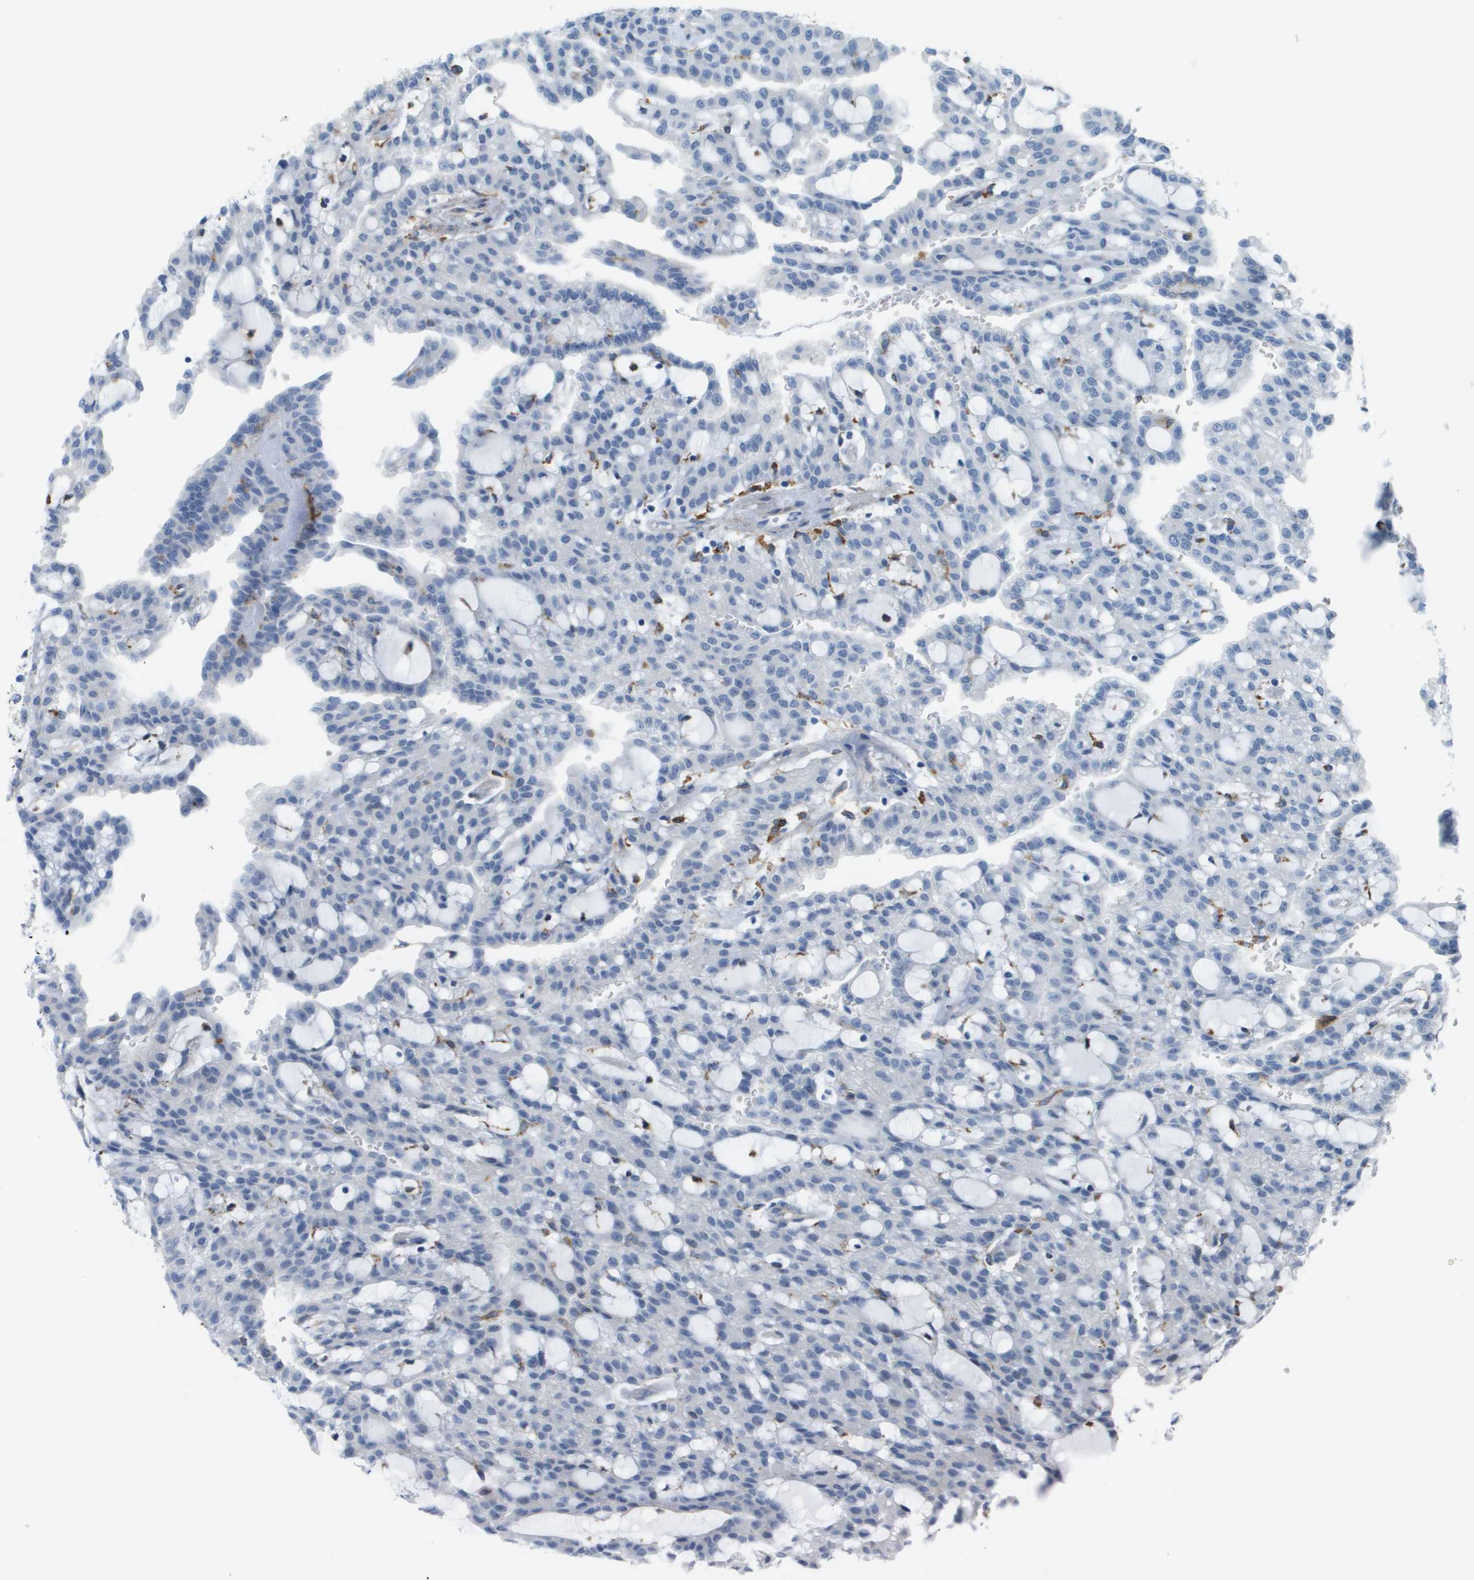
{"staining": {"intensity": "negative", "quantity": "none", "location": "none"}, "tissue": "renal cancer", "cell_type": "Tumor cells", "image_type": "cancer", "snomed": [{"axis": "morphology", "description": "Adenocarcinoma, NOS"}, {"axis": "topography", "description": "Kidney"}], "caption": "The image displays no significant expression in tumor cells of adenocarcinoma (renal). (Immunohistochemistry, brightfield microscopy, high magnification).", "gene": "ZBTB43", "patient": {"sex": "male", "age": 63}}